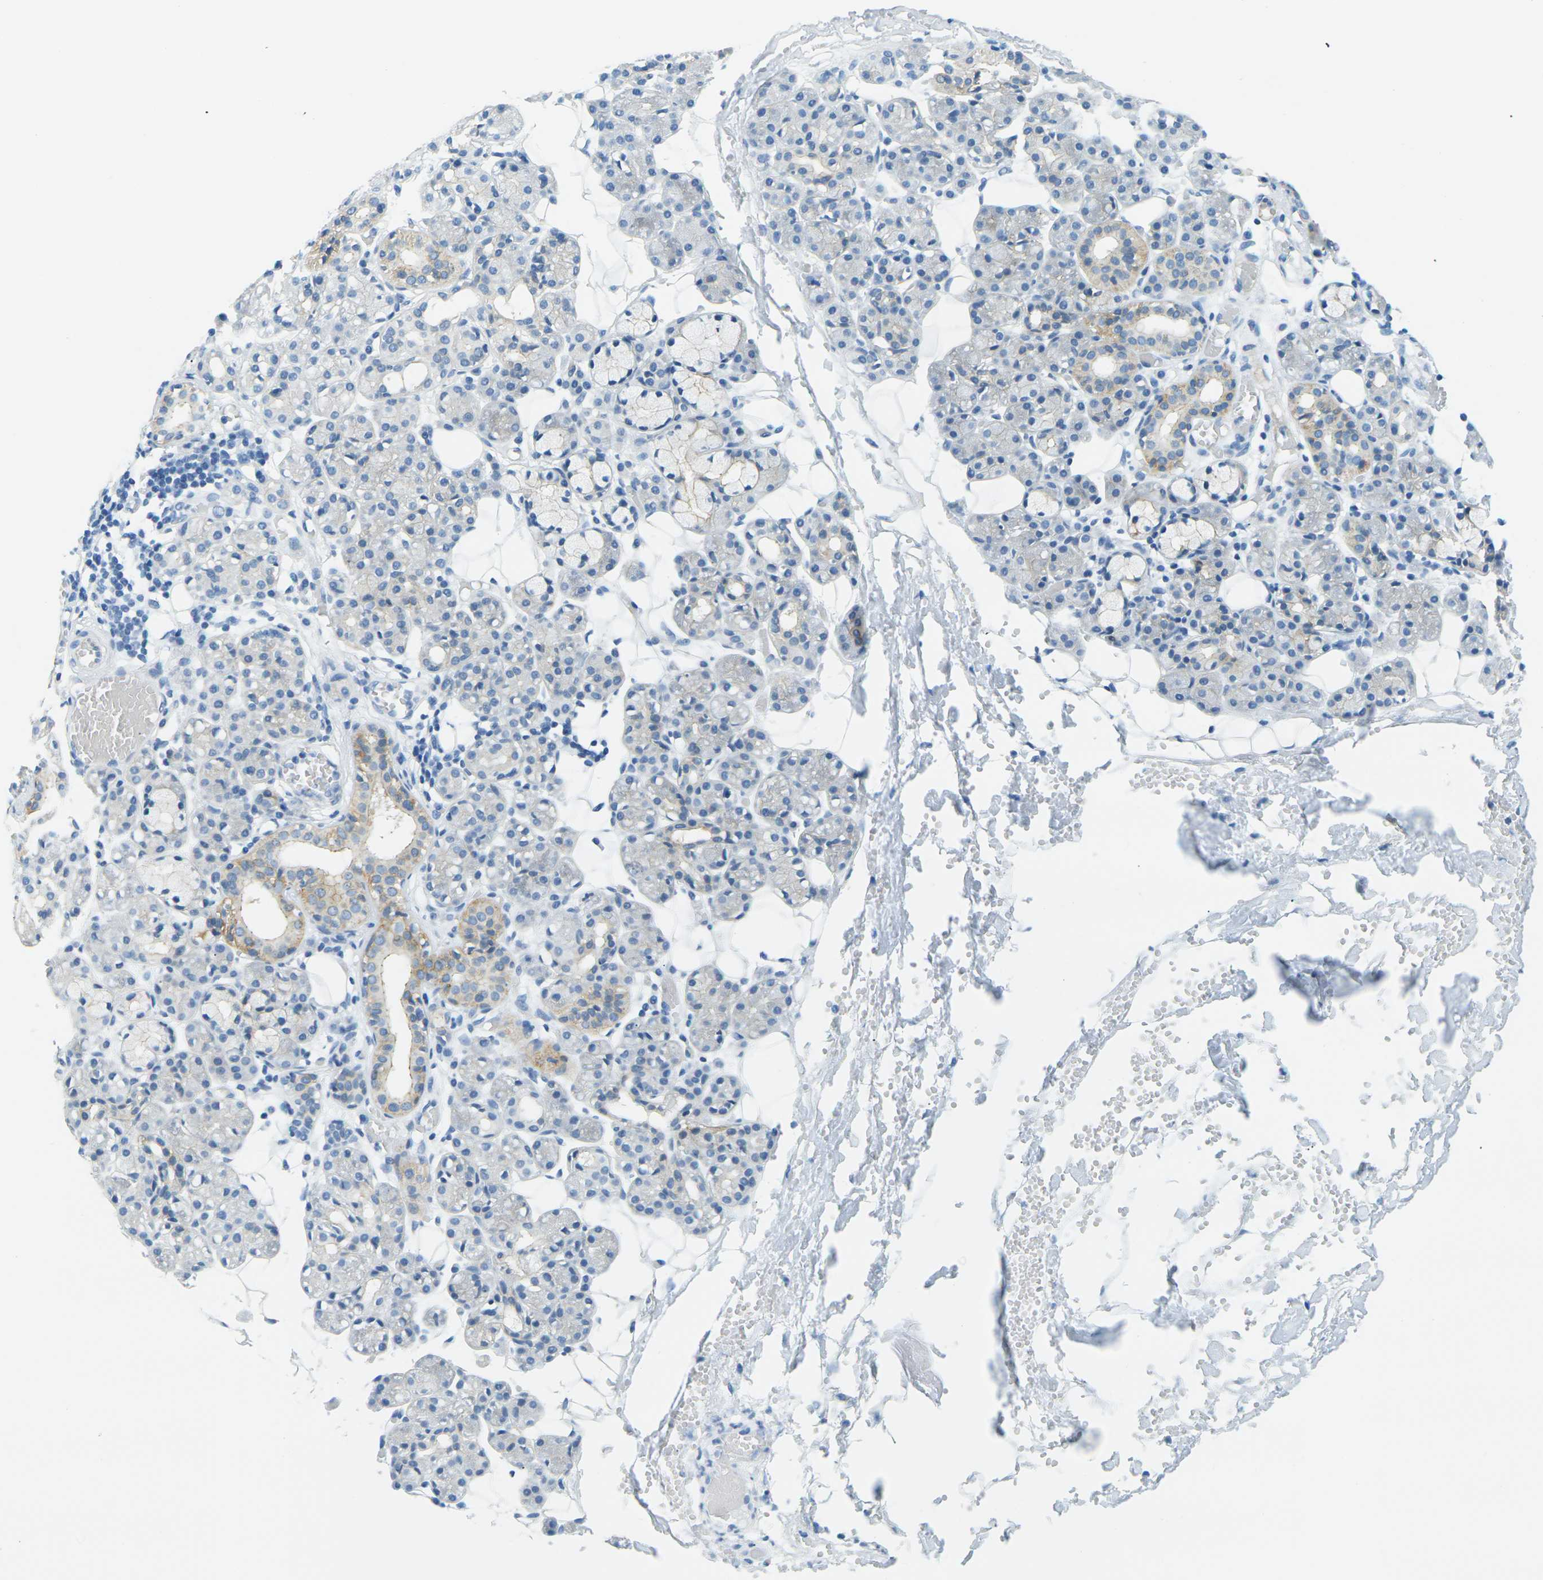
{"staining": {"intensity": "moderate", "quantity": "25%-75%", "location": "cytoplasmic/membranous"}, "tissue": "salivary gland", "cell_type": "Glandular cells", "image_type": "normal", "snomed": [{"axis": "morphology", "description": "Normal tissue, NOS"}, {"axis": "topography", "description": "Salivary gland"}], "caption": "Protein staining by immunohistochemistry (IHC) exhibits moderate cytoplasmic/membranous staining in about 25%-75% of glandular cells in benign salivary gland. The protein is stained brown, and the nuclei are stained in blue (DAB (3,3'-diaminobenzidine) IHC with brightfield microscopy, high magnification).", "gene": "OCLN", "patient": {"sex": "male", "age": 63}}